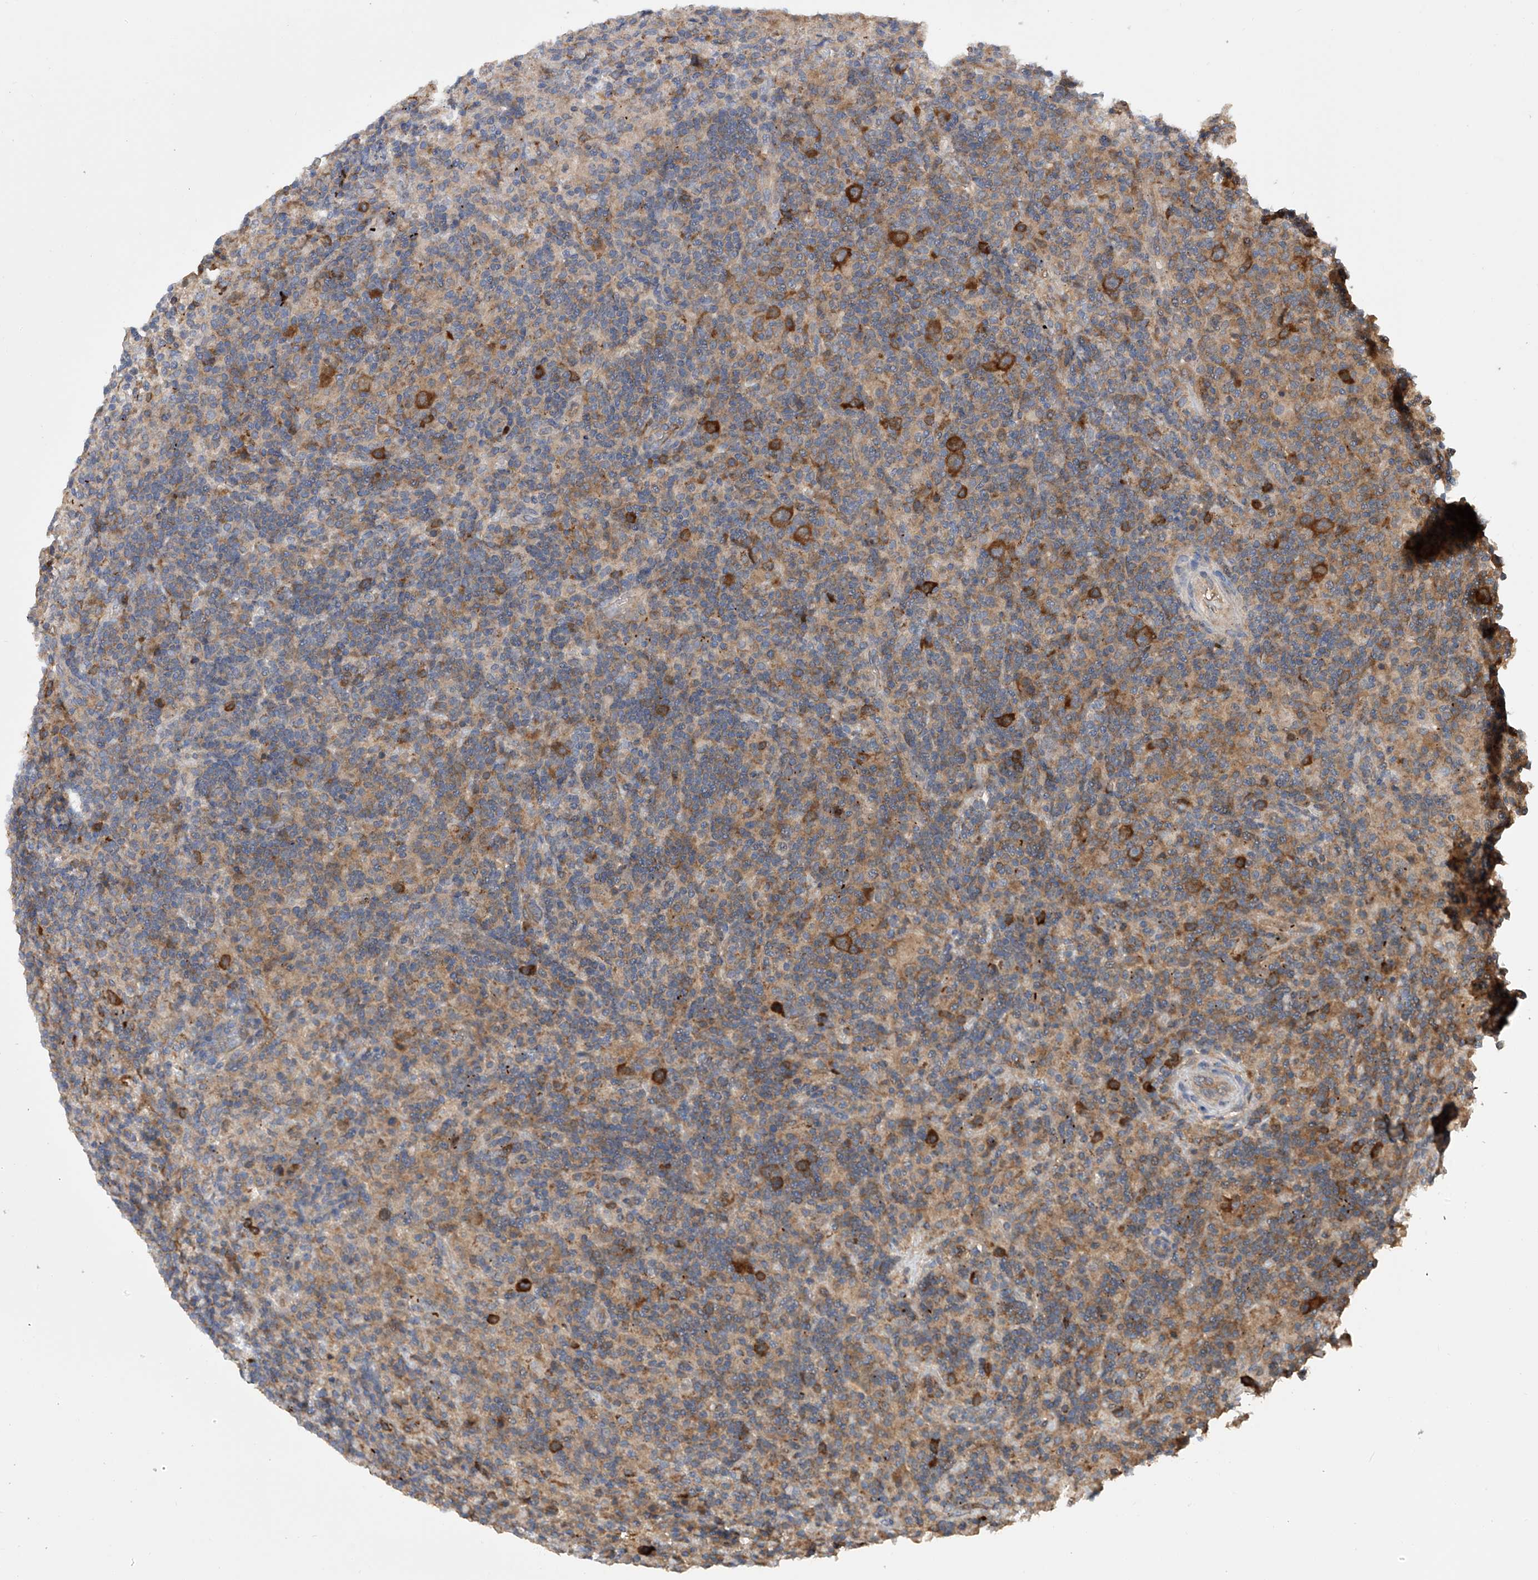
{"staining": {"intensity": "strong", "quantity": ">75%", "location": "cytoplasmic/membranous"}, "tissue": "lymphoma", "cell_type": "Tumor cells", "image_type": "cancer", "snomed": [{"axis": "morphology", "description": "Hodgkin's disease, NOS"}, {"axis": "topography", "description": "Lymph node"}], "caption": "Protein expression by immunohistochemistry (IHC) reveals strong cytoplasmic/membranous staining in about >75% of tumor cells in Hodgkin's disease. (DAB (3,3'-diaminobenzidine) IHC with brightfield microscopy, high magnification).", "gene": "NUDT17", "patient": {"sex": "male", "age": 70}}